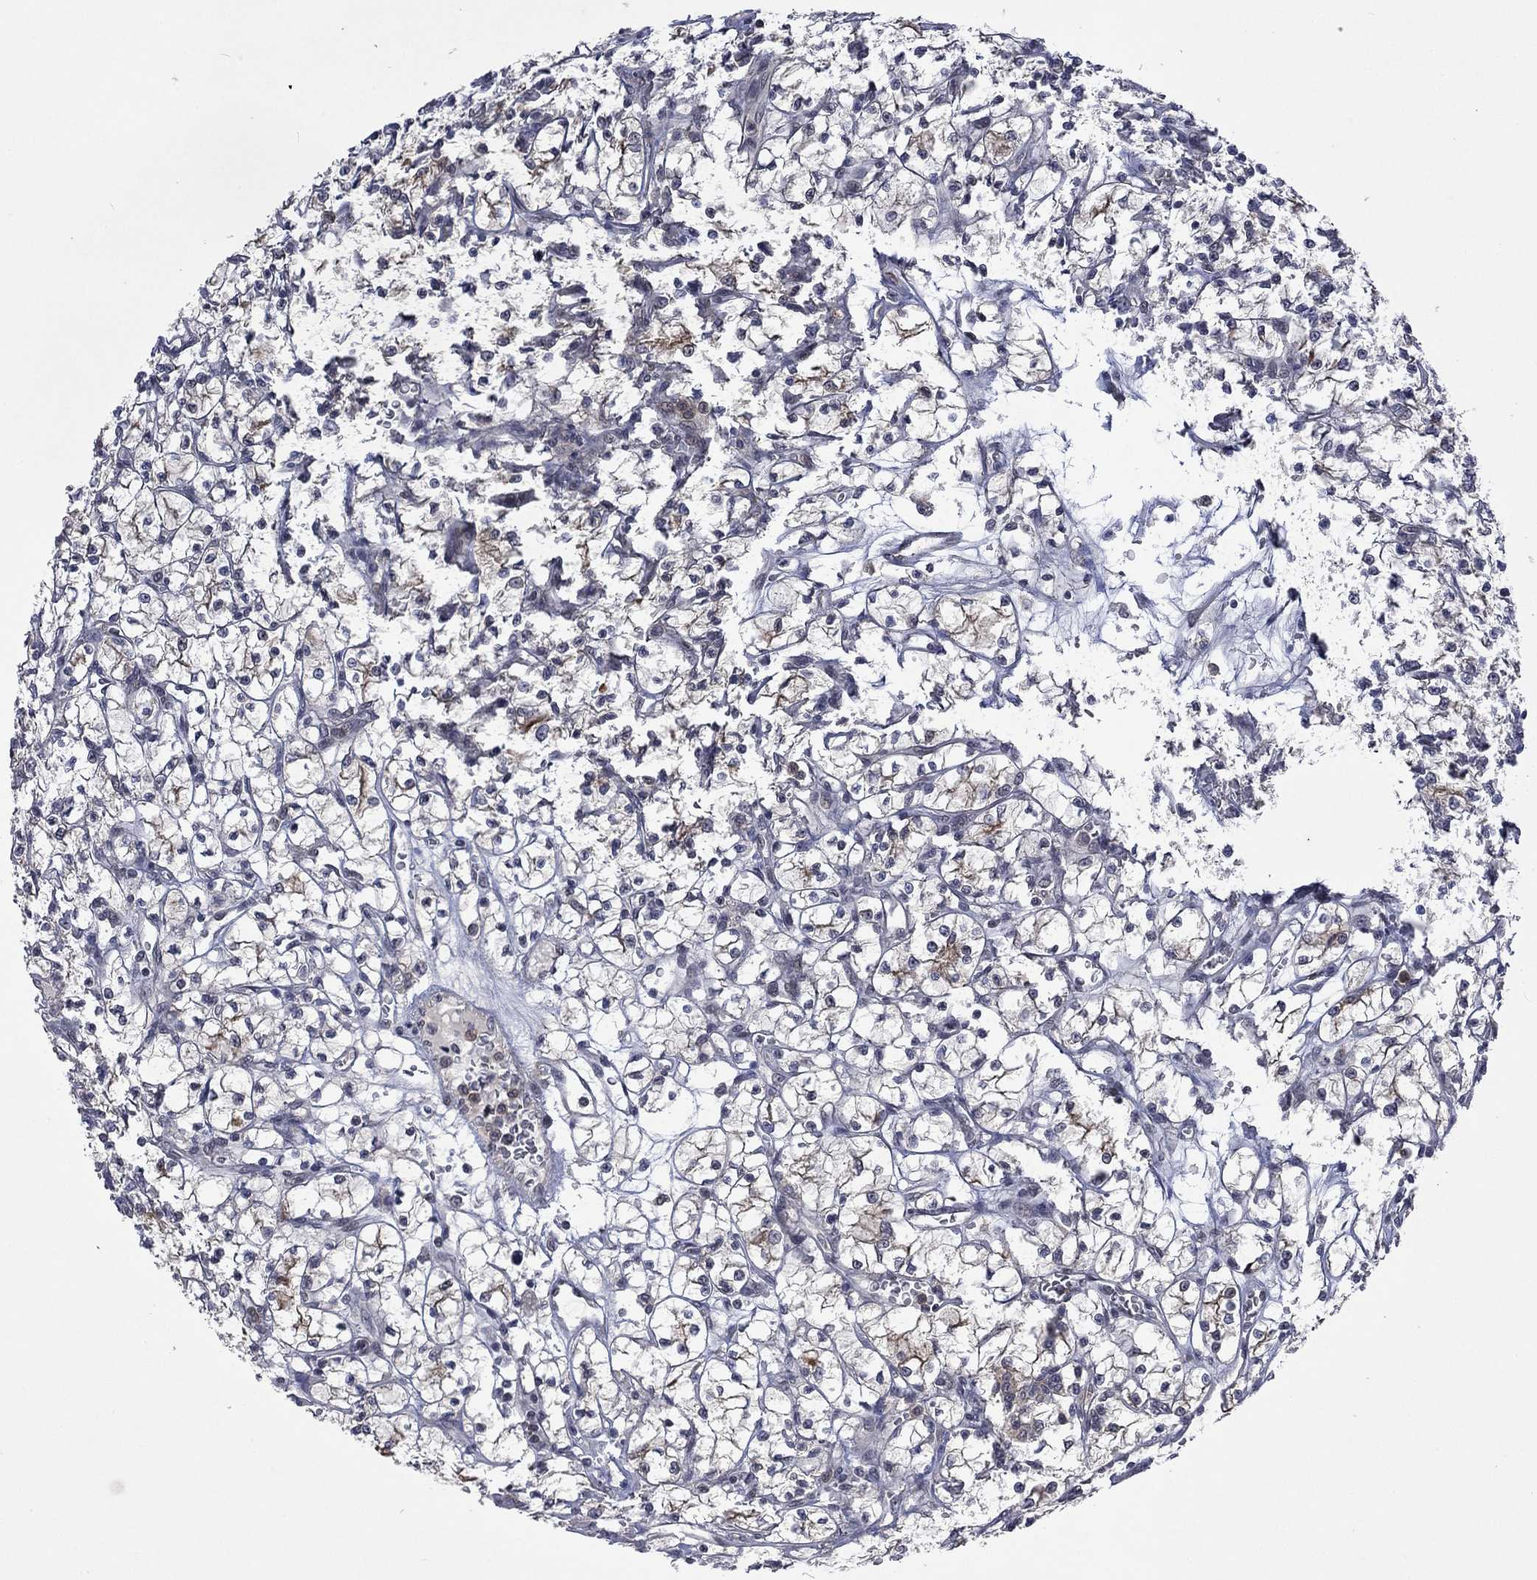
{"staining": {"intensity": "moderate", "quantity": "<25%", "location": "cytoplasmic/membranous"}, "tissue": "renal cancer", "cell_type": "Tumor cells", "image_type": "cancer", "snomed": [{"axis": "morphology", "description": "Adenocarcinoma, NOS"}, {"axis": "topography", "description": "Kidney"}], "caption": "Renal cancer (adenocarcinoma) stained with a protein marker displays moderate staining in tumor cells.", "gene": "PPP1R9A", "patient": {"sex": "female", "age": 64}}